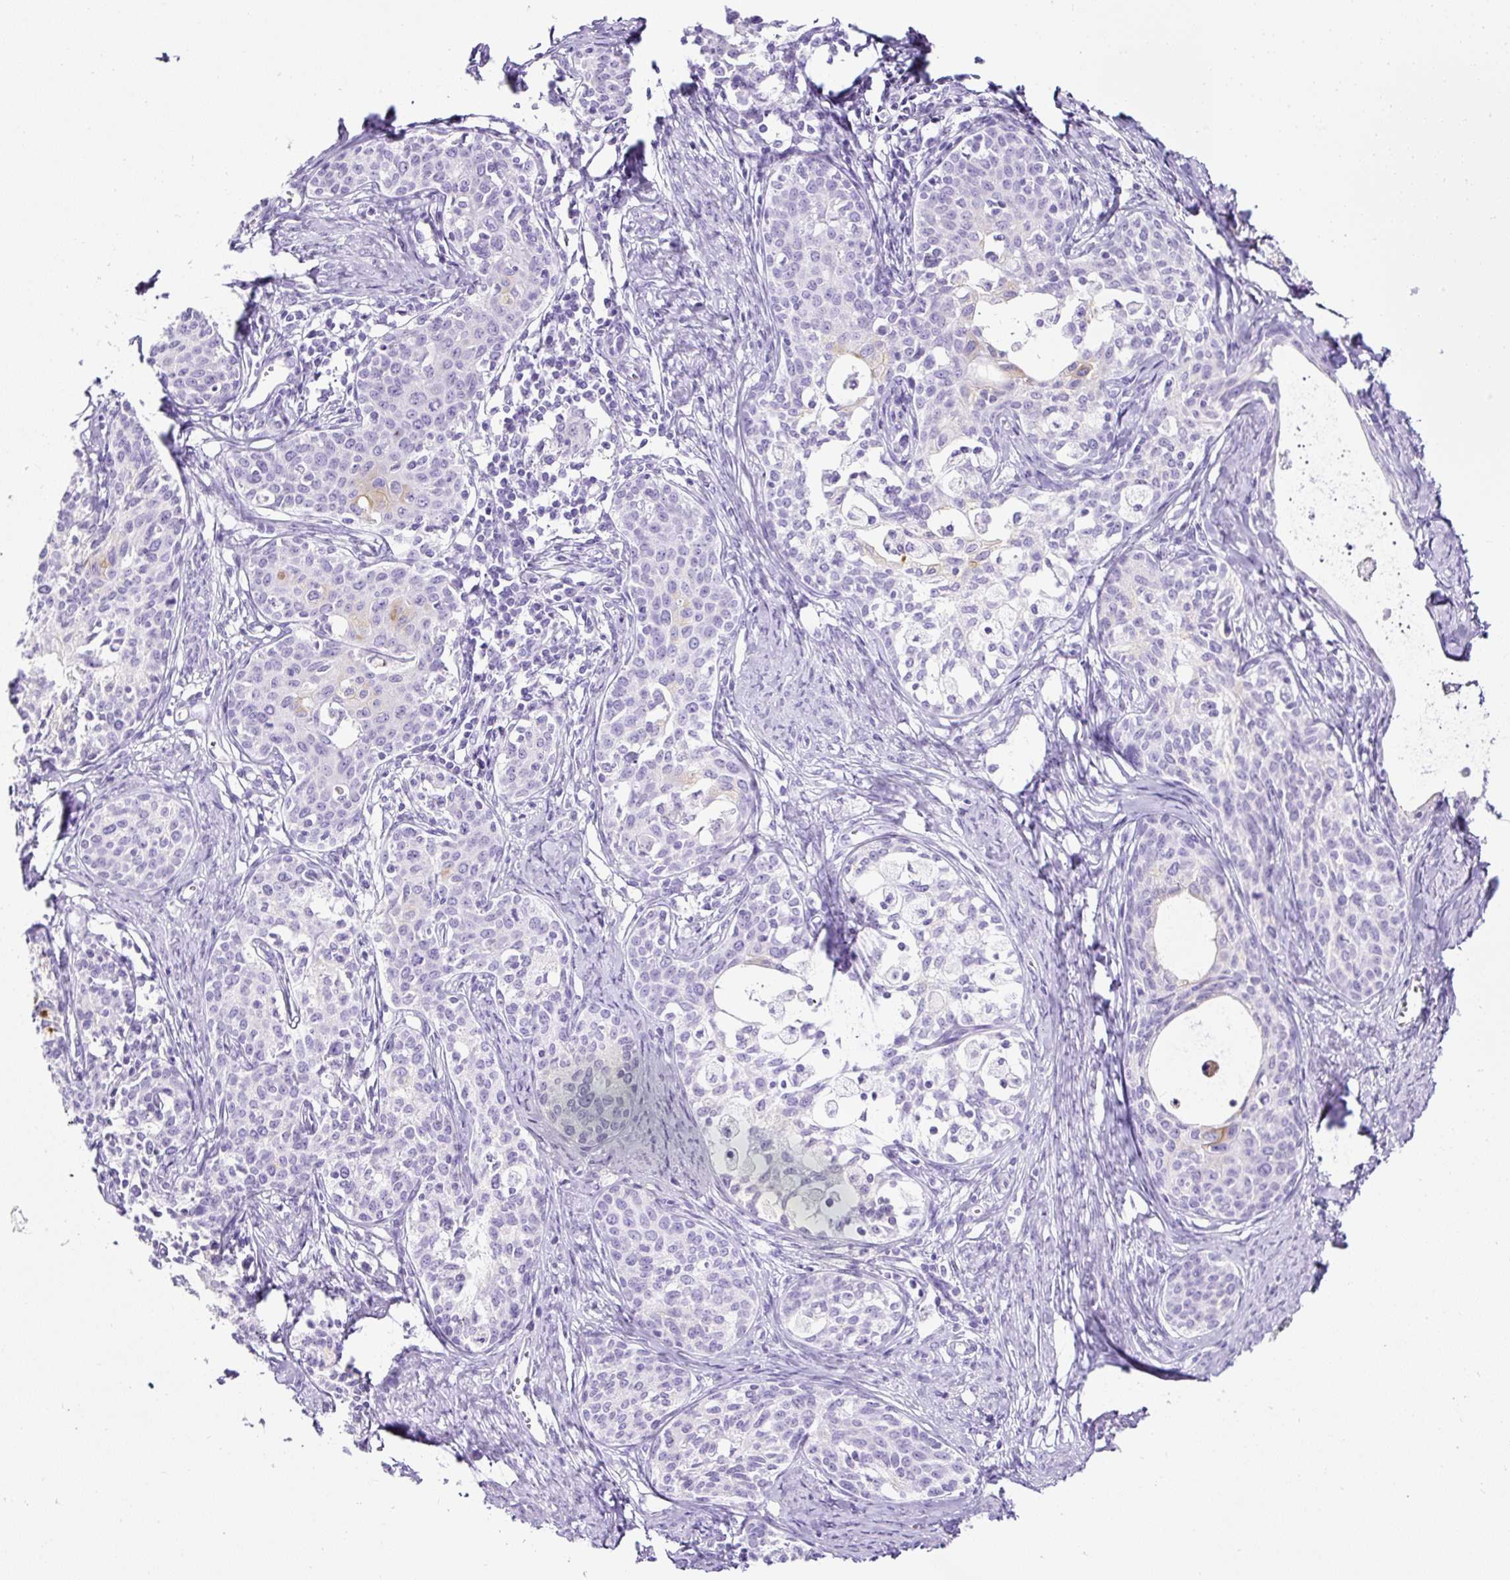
{"staining": {"intensity": "negative", "quantity": "none", "location": "none"}, "tissue": "cervical cancer", "cell_type": "Tumor cells", "image_type": "cancer", "snomed": [{"axis": "morphology", "description": "Squamous cell carcinoma, NOS"}, {"axis": "morphology", "description": "Adenocarcinoma, NOS"}, {"axis": "topography", "description": "Cervix"}], "caption": "DAB immunohistochemical staining of human cervical cancer (adenocarcinoma) displays no significant staining in tumor cells.", "gene": "TMEM200B", "patient": {"sex": "female", "age": 52}}